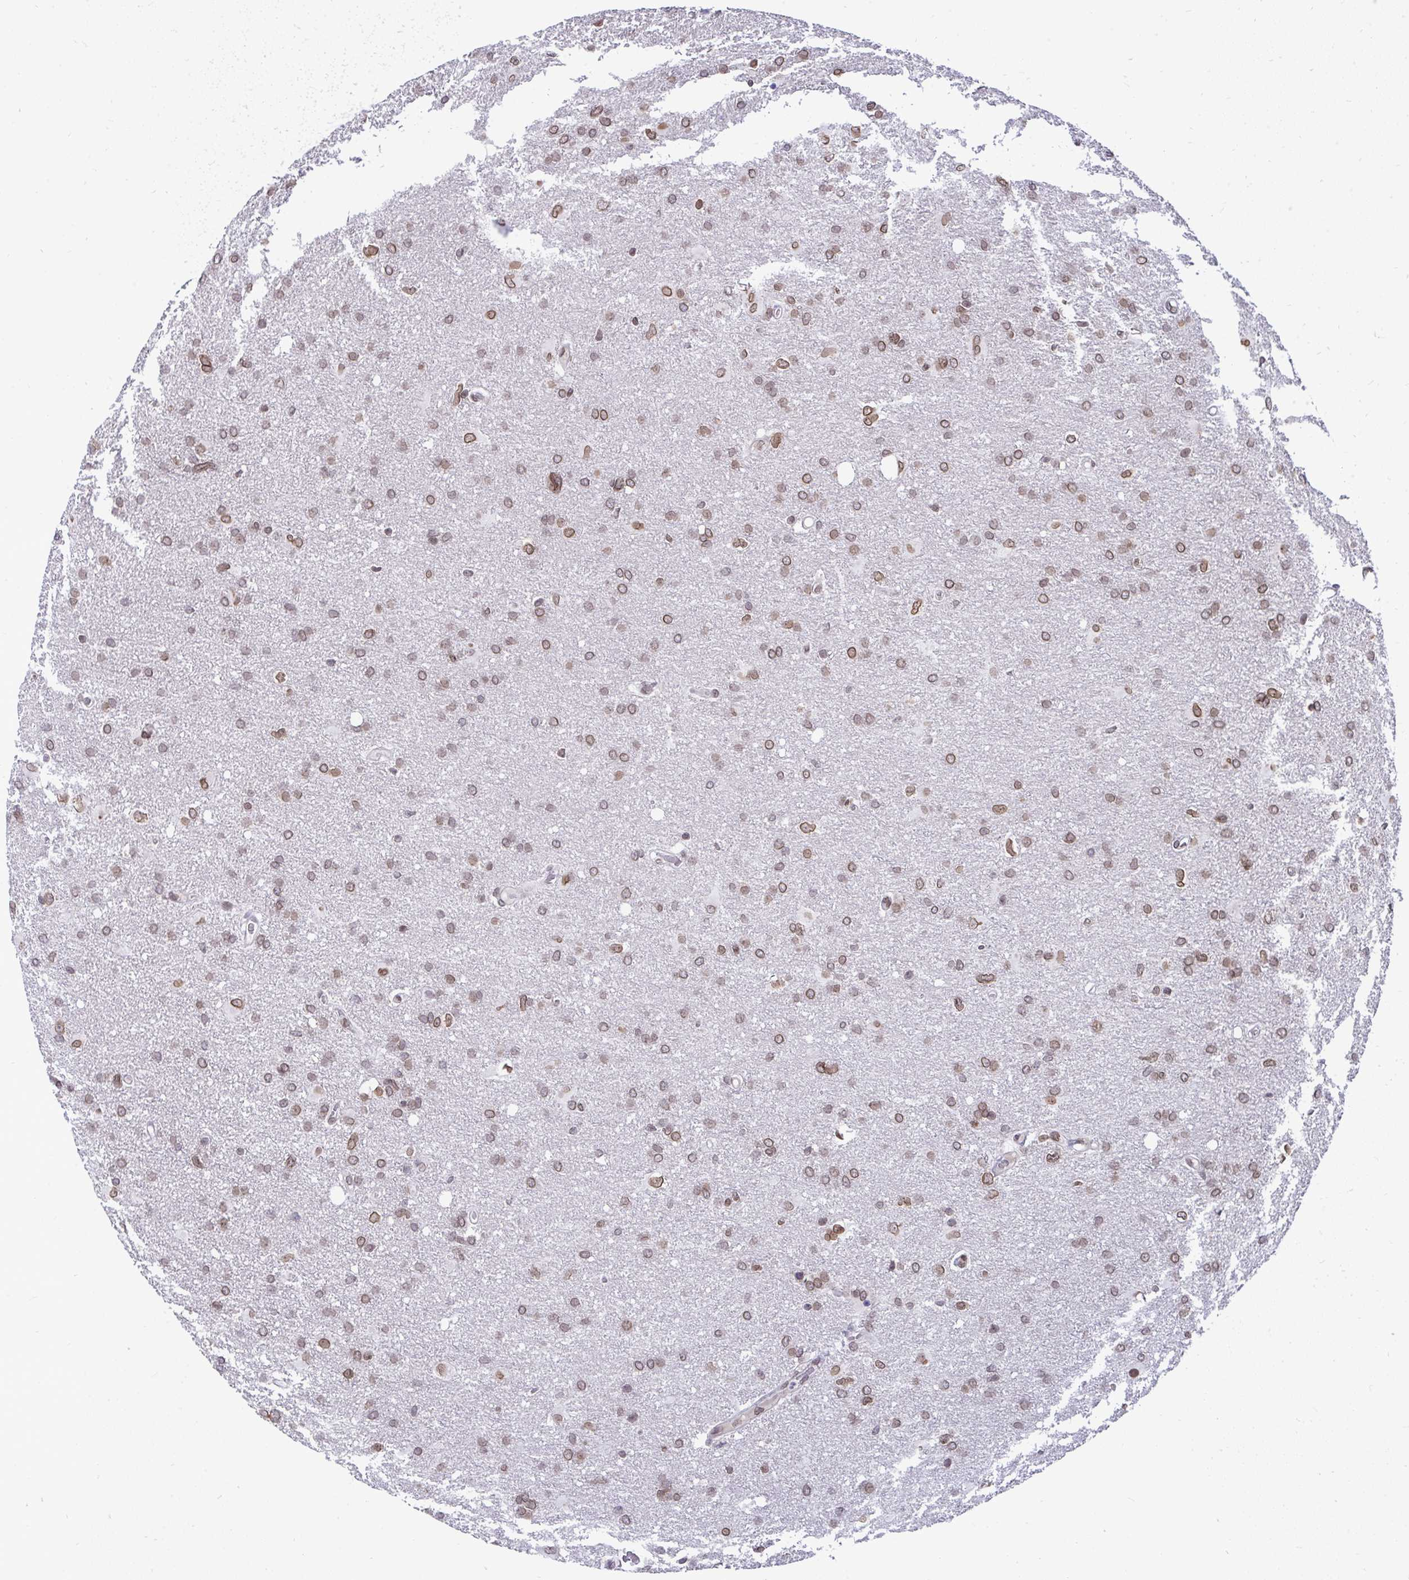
{"staining": {"intensity": "moderate", "quantity": "25%-75%", "location": "cytoplasmic/membranous,nuclear"}, "tissue": "glioma", "cell_type": "Tumor cells", "image_type": "cancer", "snomed": [{"axis": "morphology", "description": "Glioma, malignant, High grade"}, {"axis": "topography", "description": "Brain"}], "caption": "A brown stain shows moderate cytoplasmic/membranous and nuclear staining of a protein in human malignant high-grade glioma tumor cells.", "gene": "JPT1", "patient": {"sex": "male", "age": 53}}